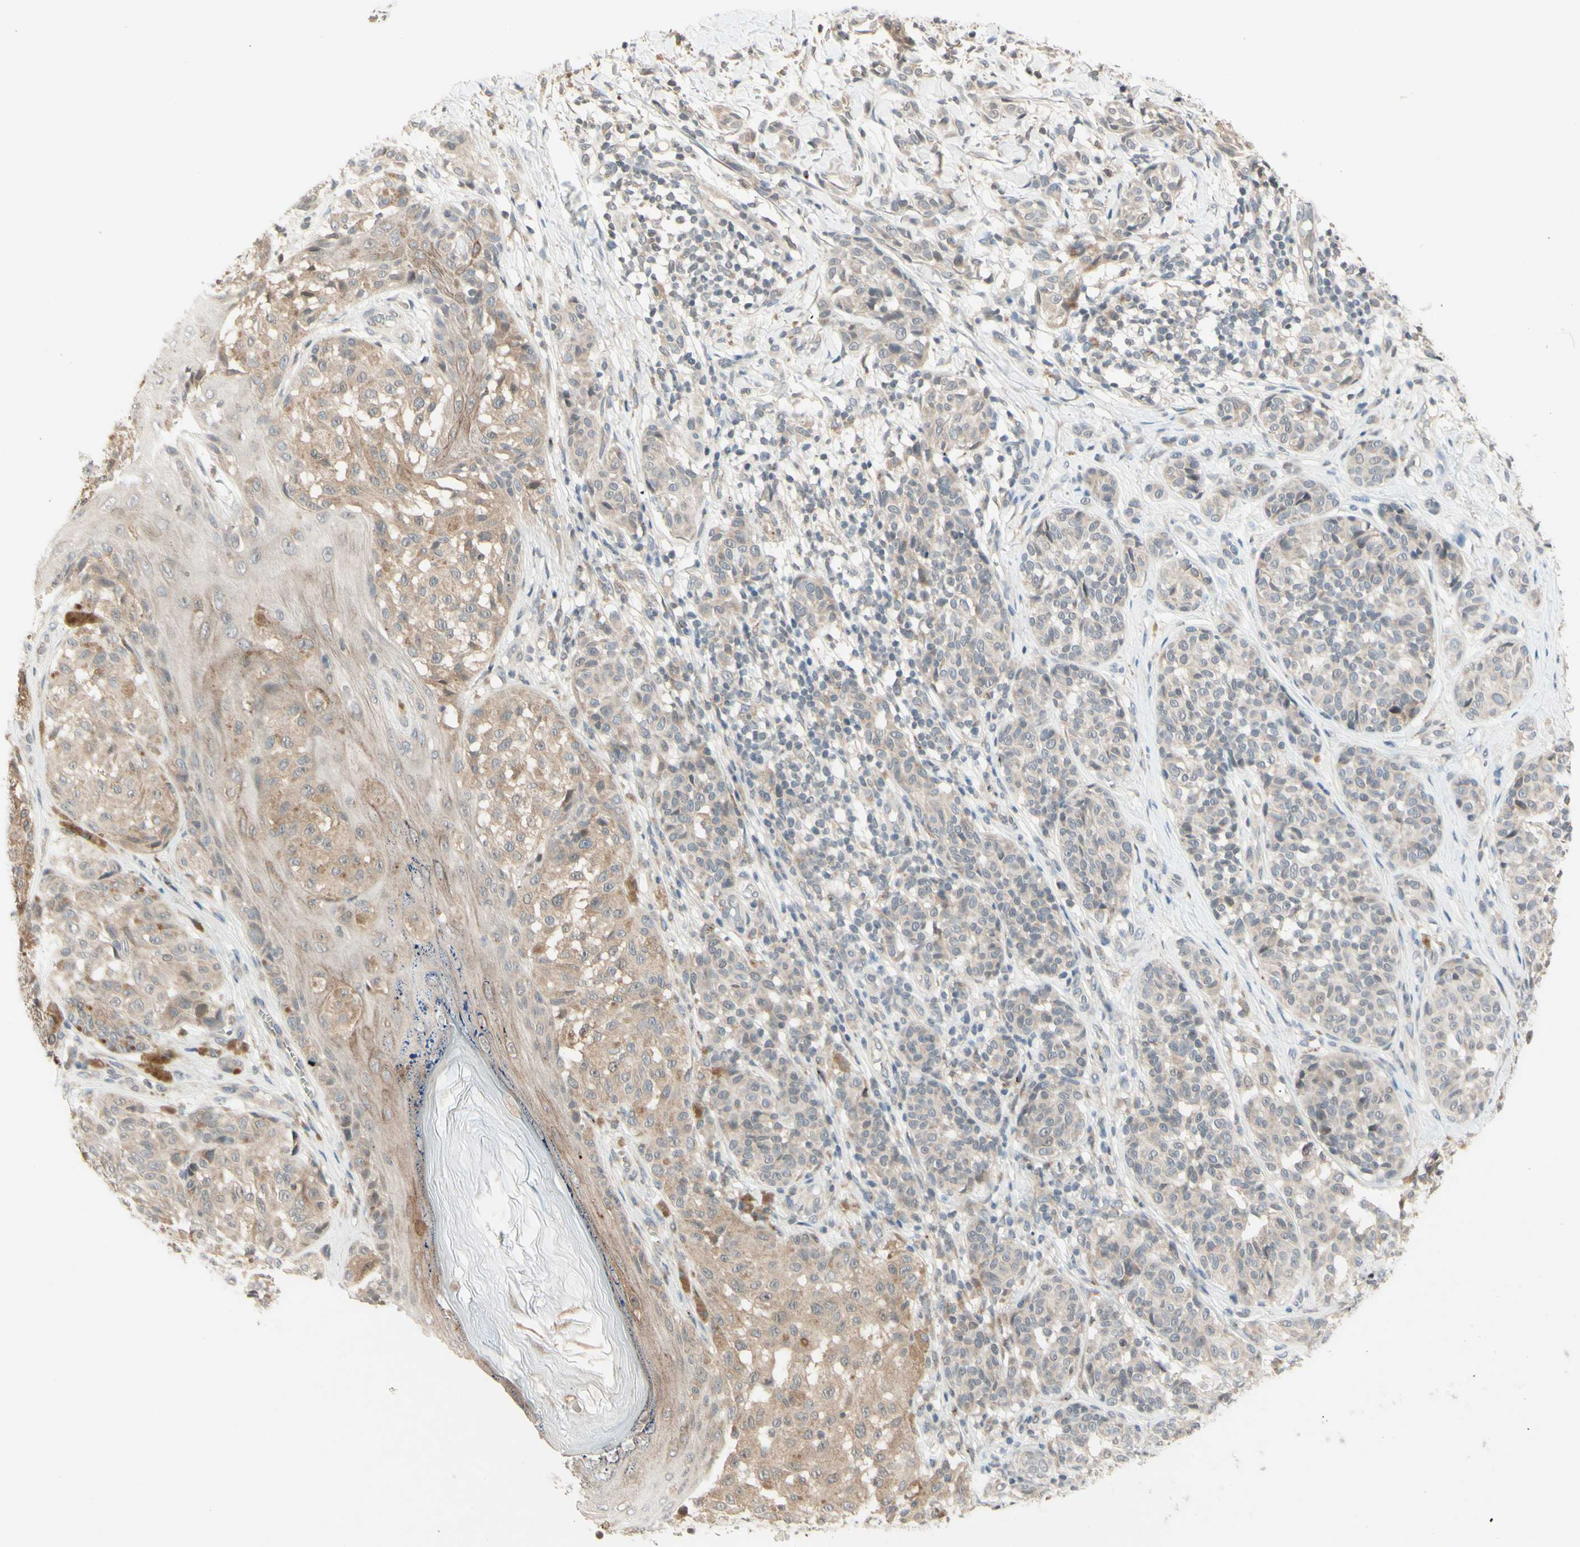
{"staining": {"intensity": "weak", "quantity": ">75%", "location": "cytoplasmic/membranous"}, "tissue": "melanoma", "cell_type": "Tumor cells", "image_type": "cancer", "snomed": [{"axis": "morphology", "description": "Malignant melanoma, NOS"}, {"axis": "topography", "description": "Skin"}], "caption": "Immunohistochemical staining of human malignant melanoma demonstrates low levels of weak cytoplasmic/membranous staining in about >75% of tumor cells.", "gene": "ZW10", "patient": {"sex": "female", "age": 46}}